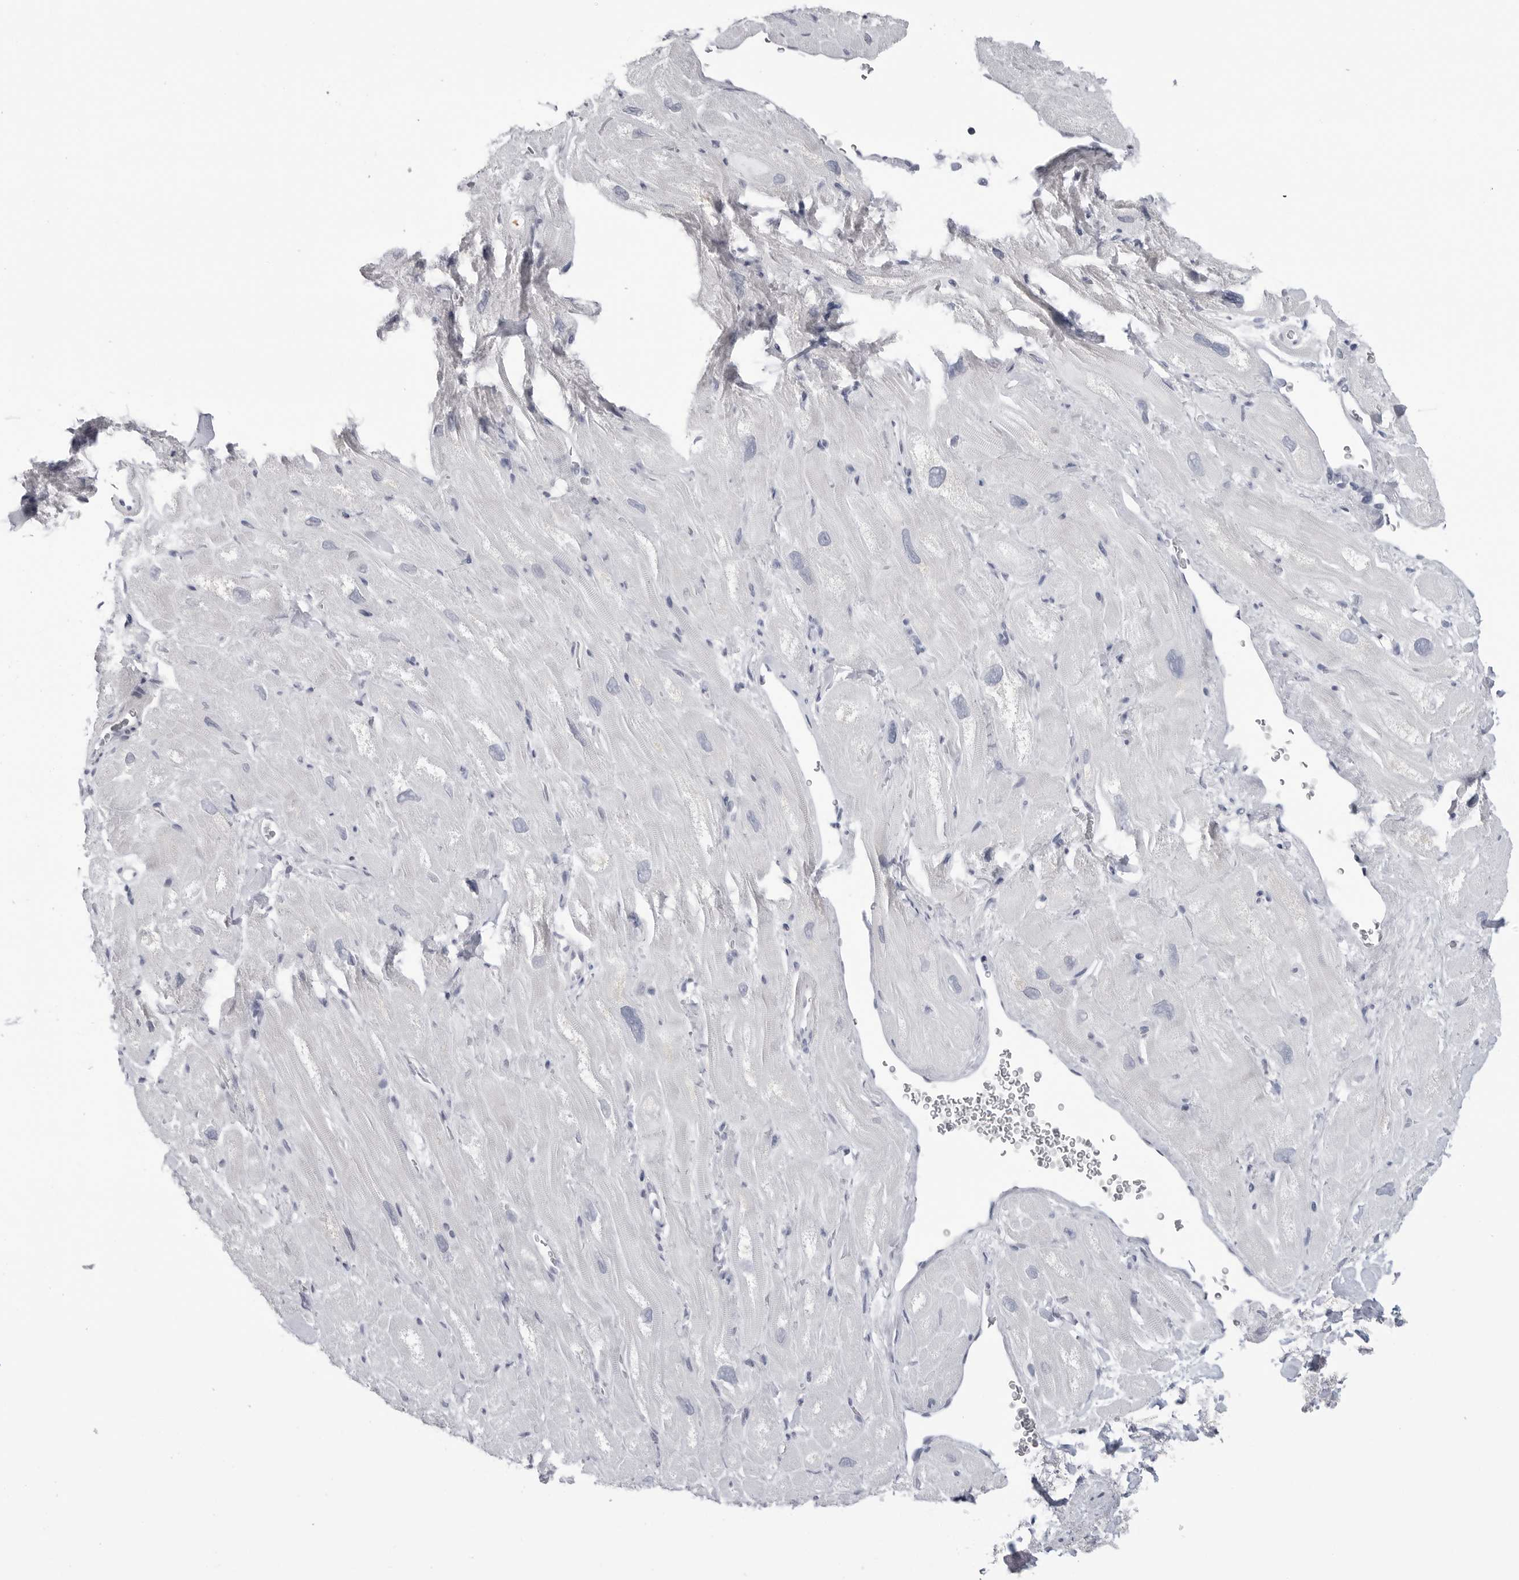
{"staining": {"intensity": "negative", "quantity": "none", "location": "none"}, "tissue": "heart muscle", "cell_type": "Cardiomyocytes", "image_type": "normal", "snomed": [{"axis": "morphology", "description": "Normal tissue, NOS"}, {"axis": "topography", "description": "Heart"}], "caption": "Immunohistochemistry (IHC) micrograph of normal heart muscle: heart muscle stained with DAB (3,3'-diaminobenzidine) demonstrates no significant protein positivity in cardiomyocytes. Brightfield microscopy of immunohistochemistry stained with DAB (brown) and hematoxylin (blue), captured at high magnification.", "gene": "PGA3", "patient": {"sex": "male", "age": 49}}